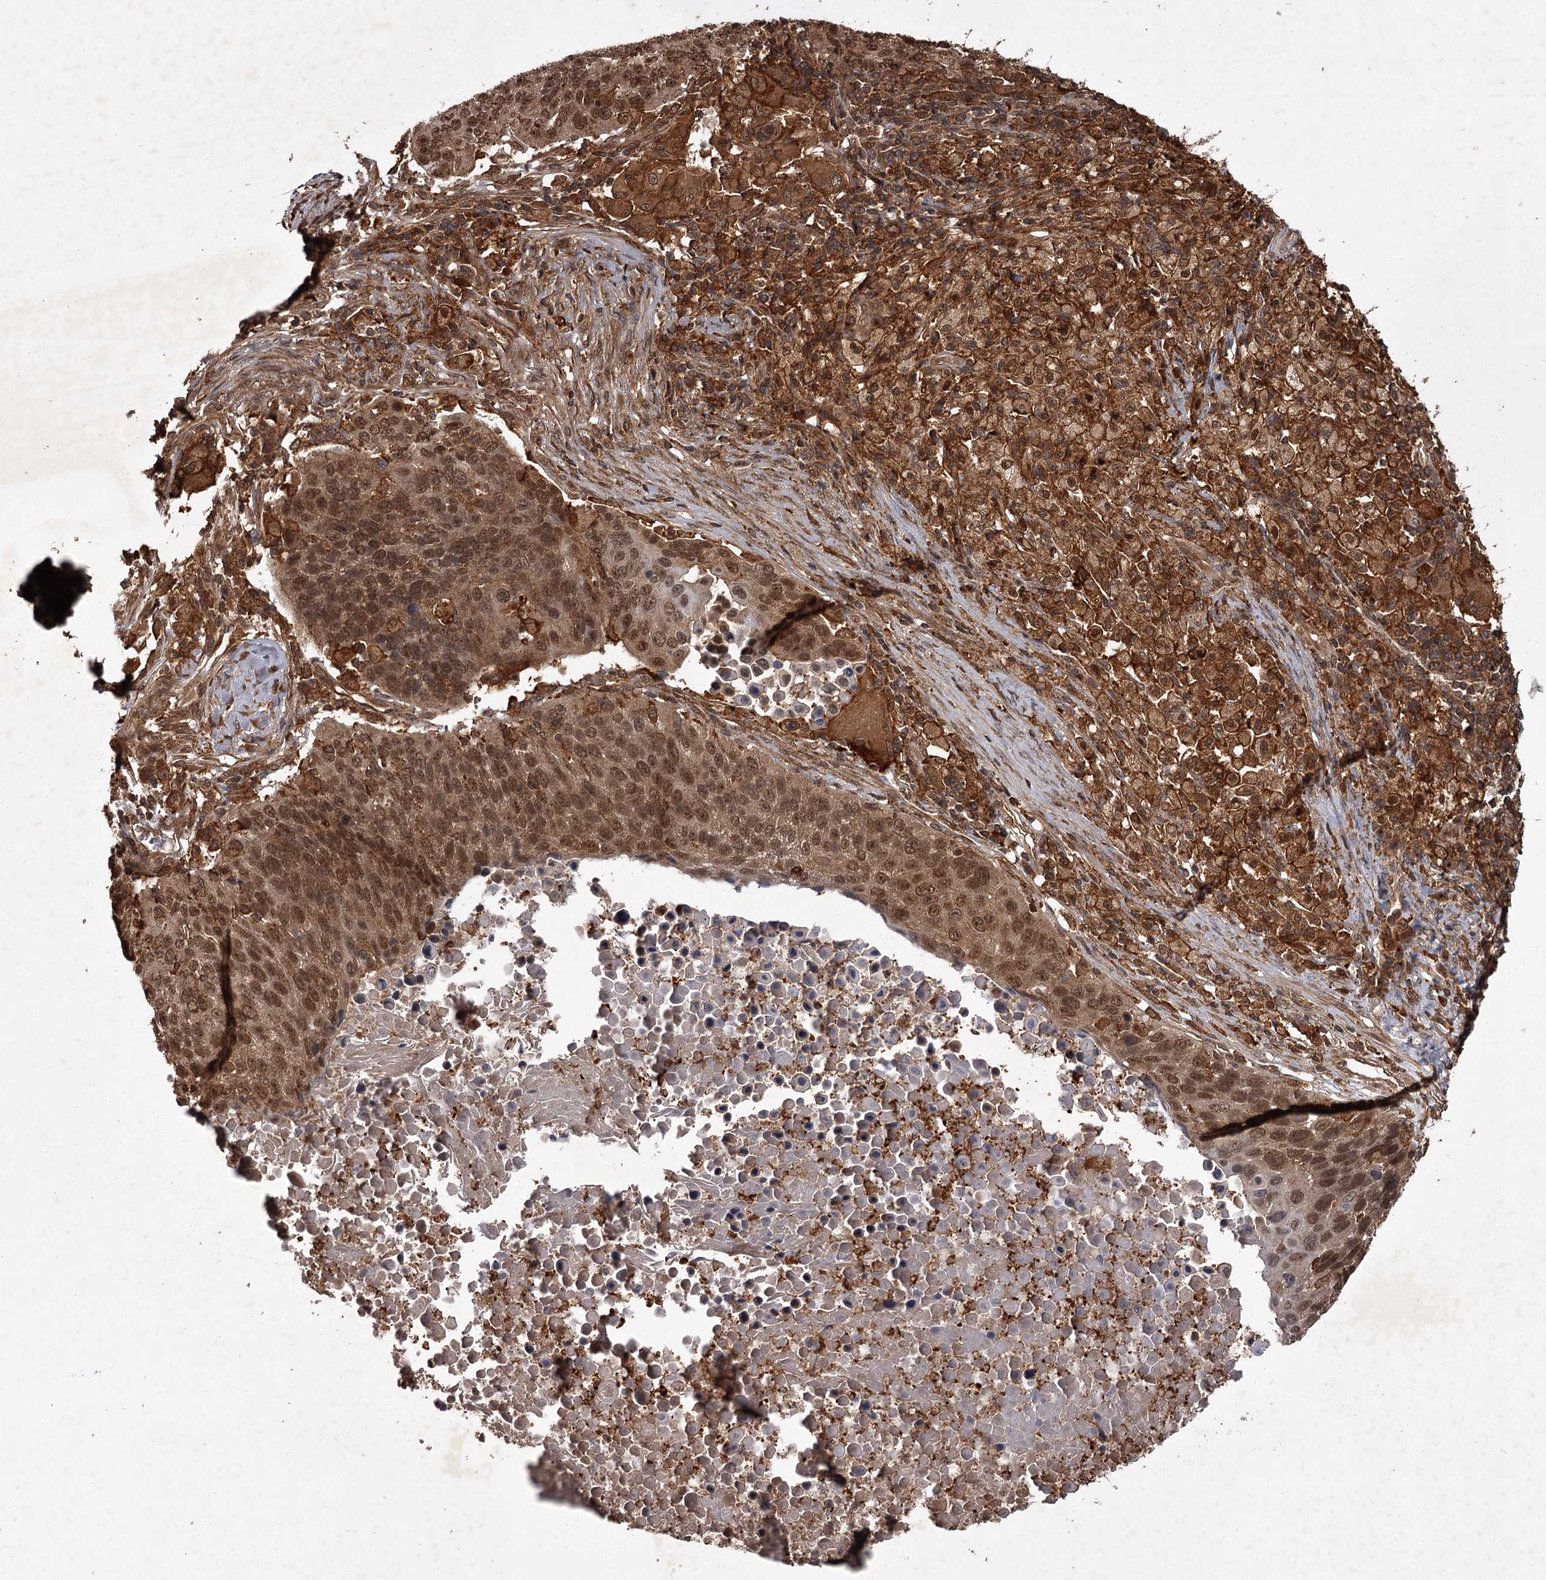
{"staining": {"intensity": "moderate", "quantity": ">75%", "location": "cytoplasmic/membranous,nuclear"}, "tissue": "lung cancer", "cell_type": "Tumor cells", "image_type": "cancer", "snomed": [{"axis": "morphology", "description": "Normal tissue, NOS"}, {"axis": "morphology", "description": "Squamous cell carcinoma, NOS"}, {"axis": "topography", "description": "Lymph node"}, {"axis": "topography", "description": "Lung"}], "caption": "The image shows a brown stain indicating the presence of a protein in the cytoplasmic/membranous and nuclear of tumor cells in lung squamous cell carcinoma.", "gene": "TBC1D23", "patient": {"sex": "male", "age": 66}}